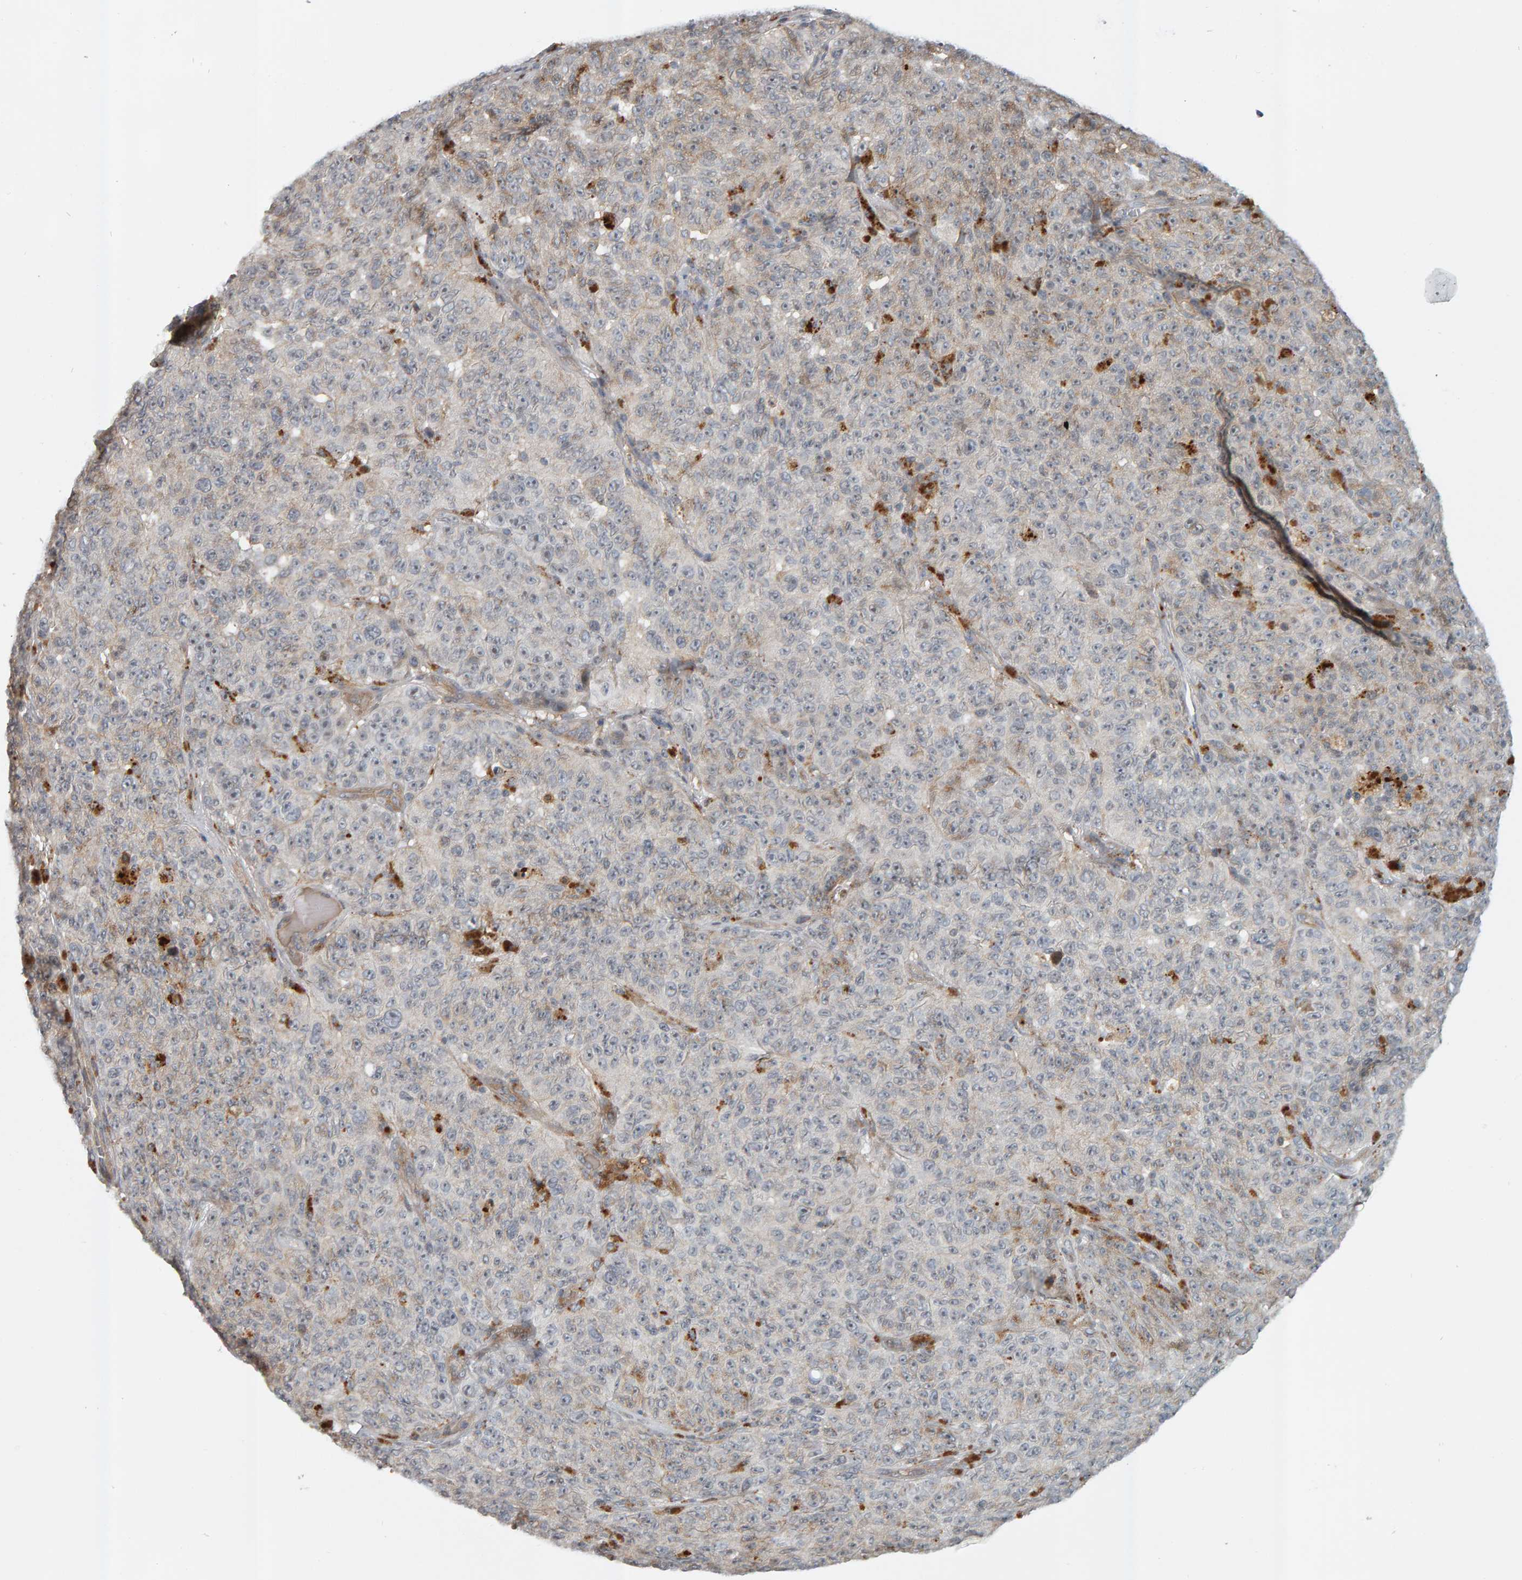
{"staining": {"intensity": "negative", "quantity": "none", "location": "none"}, "tissue": "melanoma", "cell_type": "Tumor cells", "image_type": "cancer", "snomed": [{"axis": "morphology", "description": "Malignant melanoma, NOS"}, {"axis": "topography", "description": "Skin"}], "caption": "Image shows no protein staining in tumor cells of malignant melanoma tissue. (DAB IHC with hematoxylin counter stain).", "gene": "ZNF160", "patient": {"sex": "female", "age": 82}}